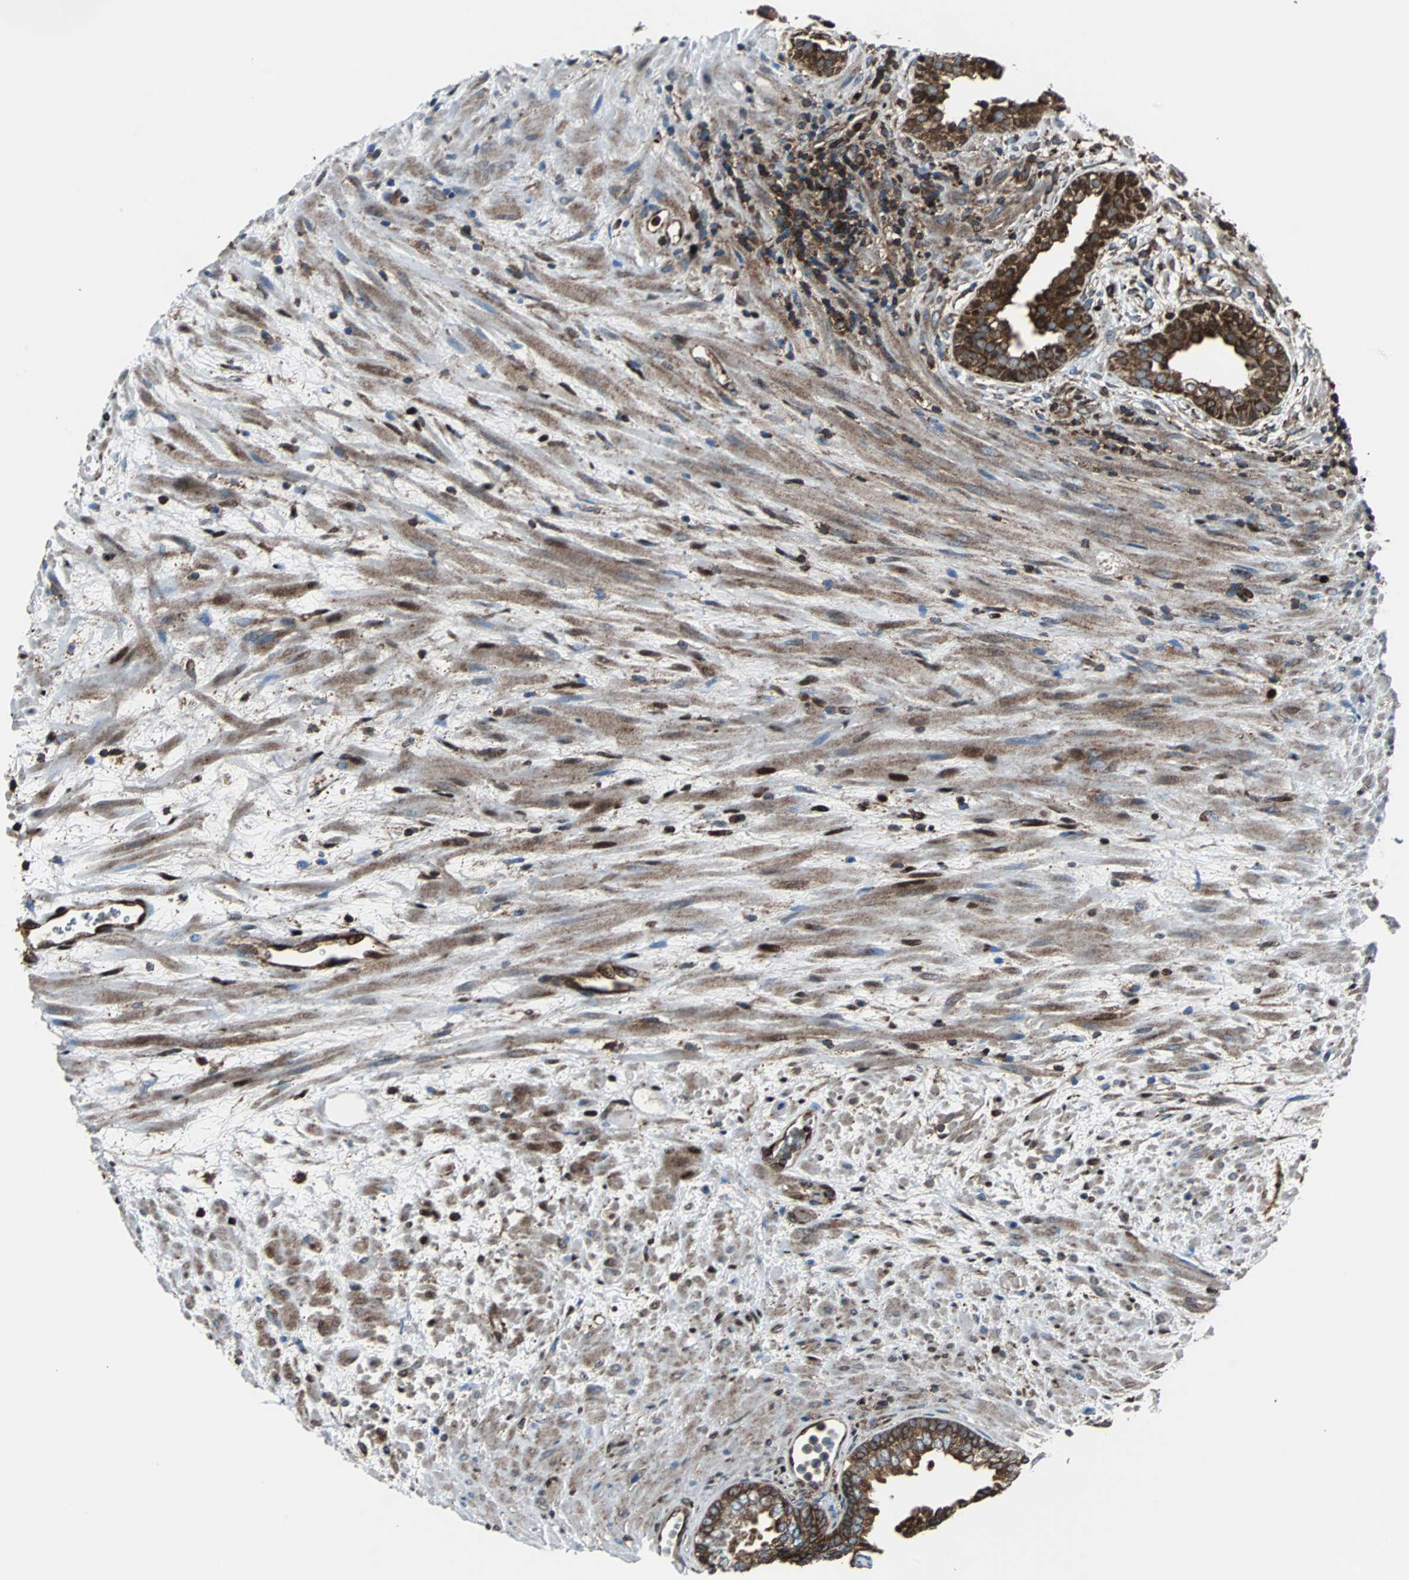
{"staining": {"intensity": "moderate", "quantity": "25%-75%", "location": "cytoplasmic/membranous"}, "tissue": "prostate", "cell_type": "Glandular cells", "image_type": "normal", "snomed": [{"axis": "morphology", "description": "Normal tissue, NOS"}, {"axis": "topography", "description": "Prostate"}], "caption": "An image showing moderate cytoplasmic/membranous expression in approximately 25%-75% of glandular cells in normal prostate, as visualized by brown immunohistochemical staining.", "gene": "RELA", "patient": {"sex": "male", "age": 76}}